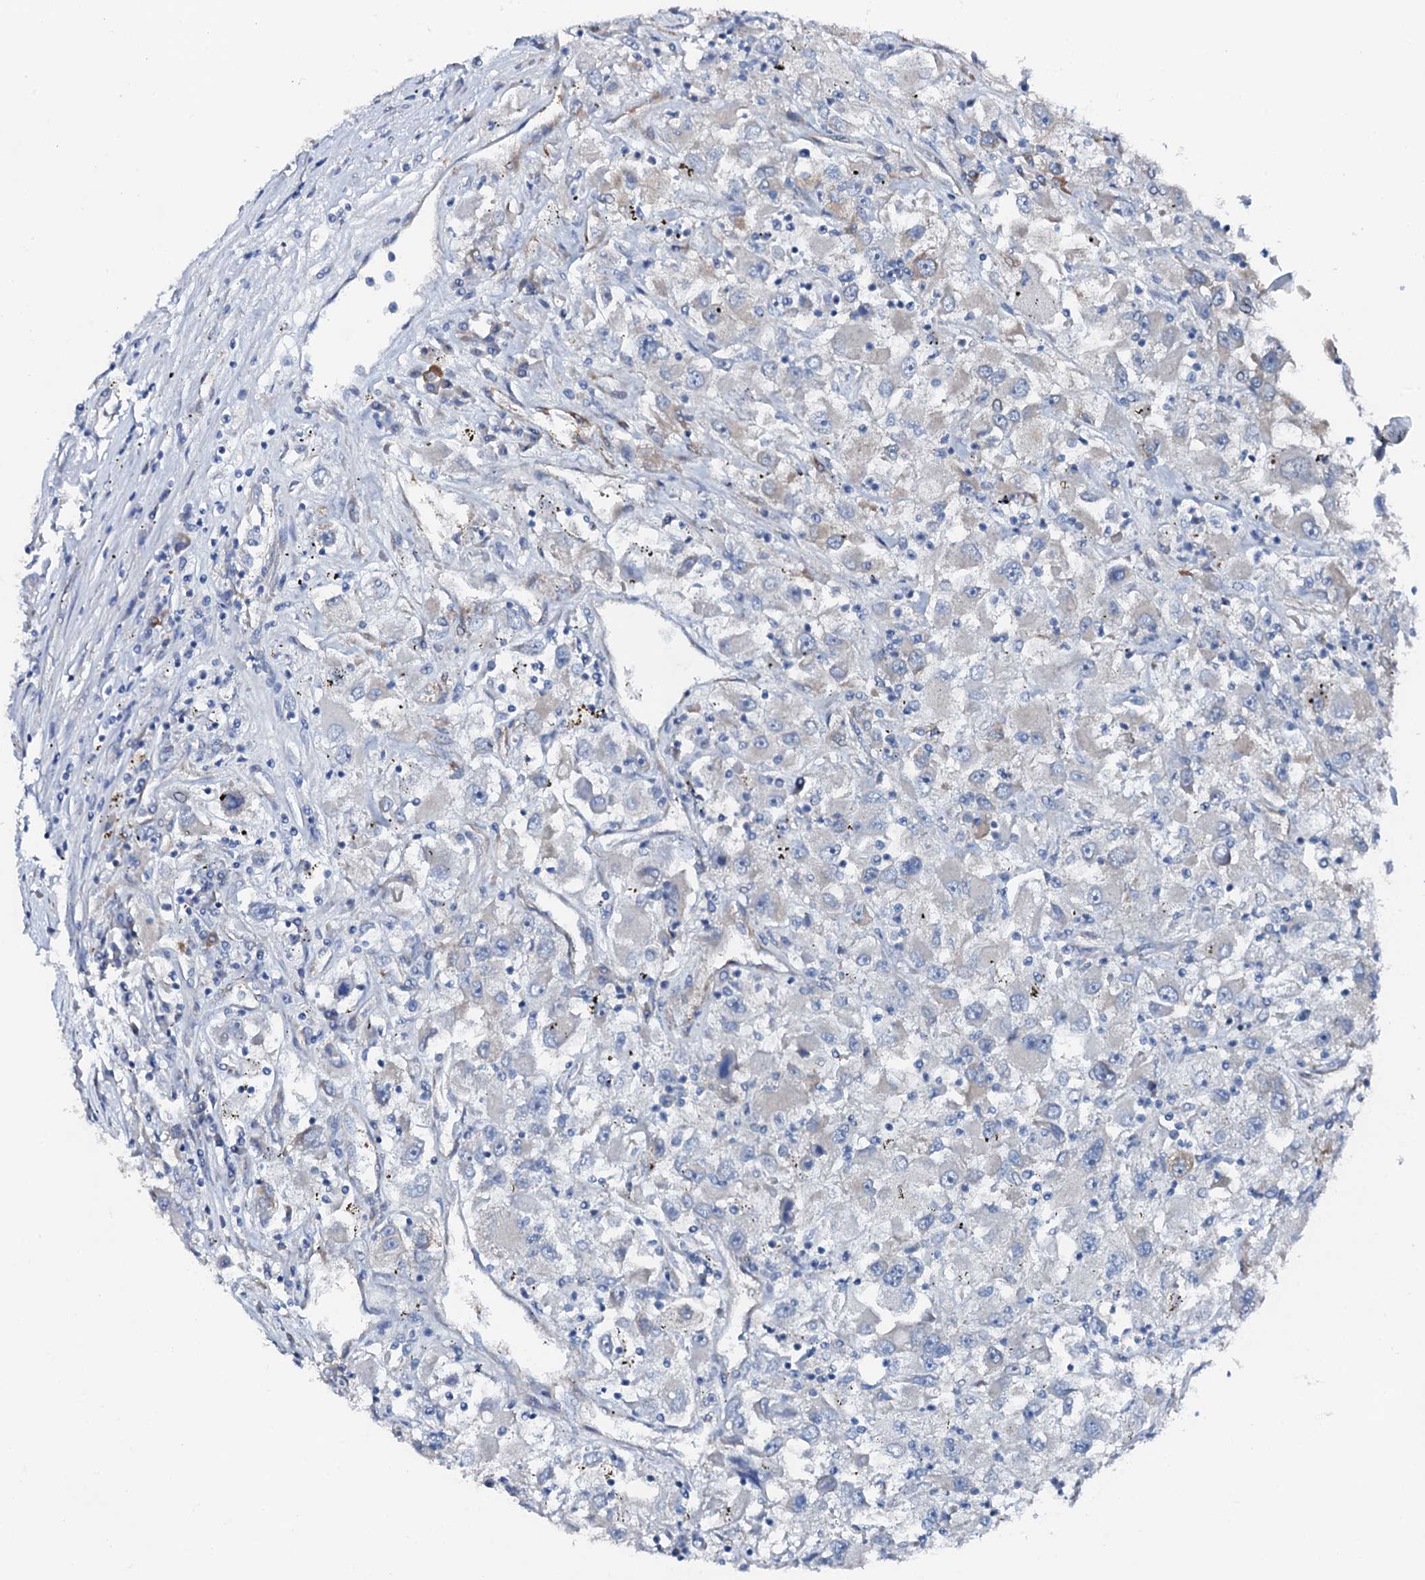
{"staining": {"intensity": "negative", "quantity": "none", "location": "none"}, "tissue": "renal cancer", "cell_type": "Tumor cells", "image_type": "cancer", "snomed": [{"axis": "morphology", "description": "Adenocarcinoma, NOS"}, {"axis": "topography", "description": "Kidney"}], "caption": "High power microscopy micrograph of an immunohistochemistry image of renal cancer, revealing no significant expression in tumor cells. (DAB immunohistochemistry (IHC) with hematoxylin counter stain).", "gene": "GFOD2", "patient": {"sex": "female", "age": 52}}